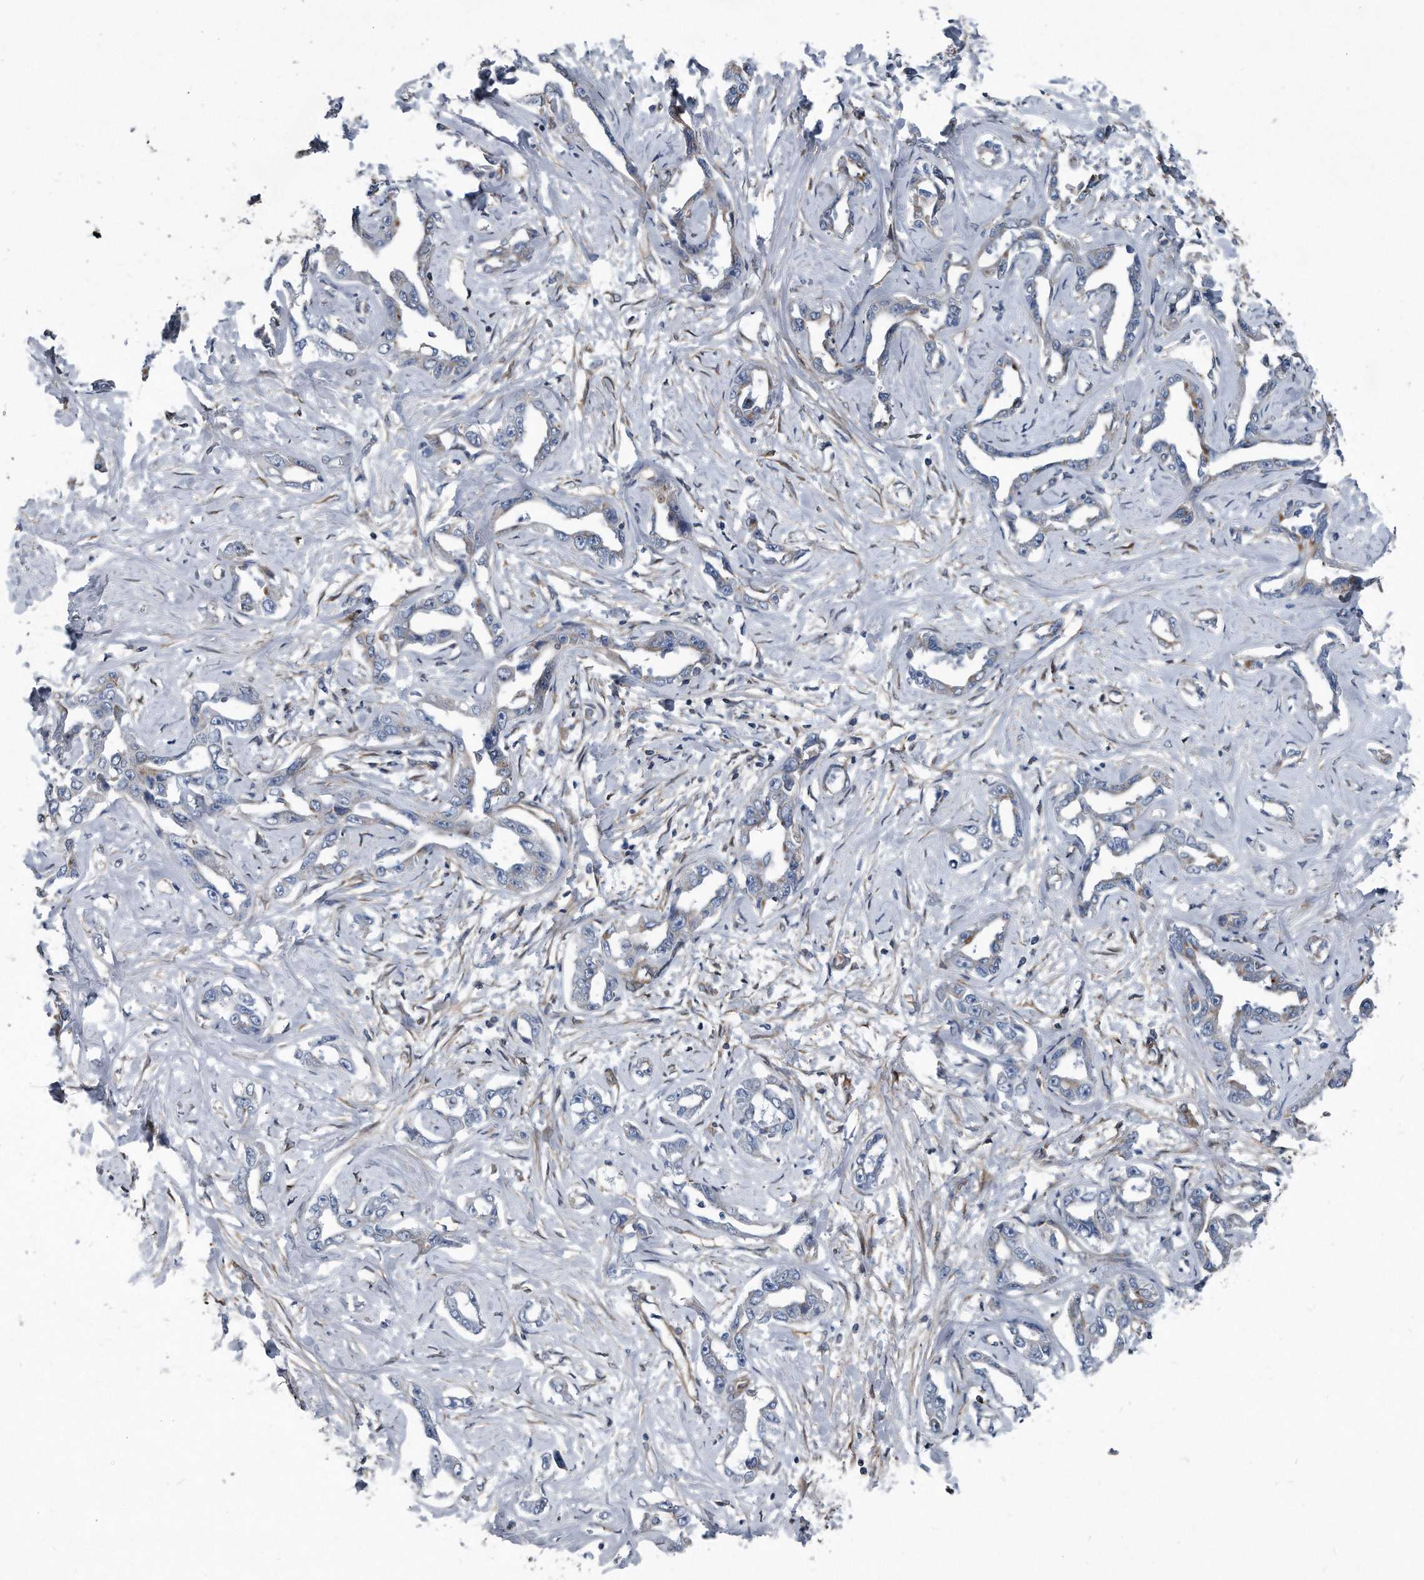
{"staining": {"intensity": "negative", "quantity": "none", "location": "none"}, "tissue": "liver cancer", "cell_type": "Tumor cells", "image_type": "cancer", "snomed": [{"axis": "morphology", "description": "Cholangiocarcinoma"}, {"axis": "topography", "description": "Liver"}], "caption": "A high-resolution photomicrograph shows IHC staining of liver cancer, which exhibits no significant staining in tumor cells.", "gene": "PLEC", "patient": {"sex": "male", "age": 59}}